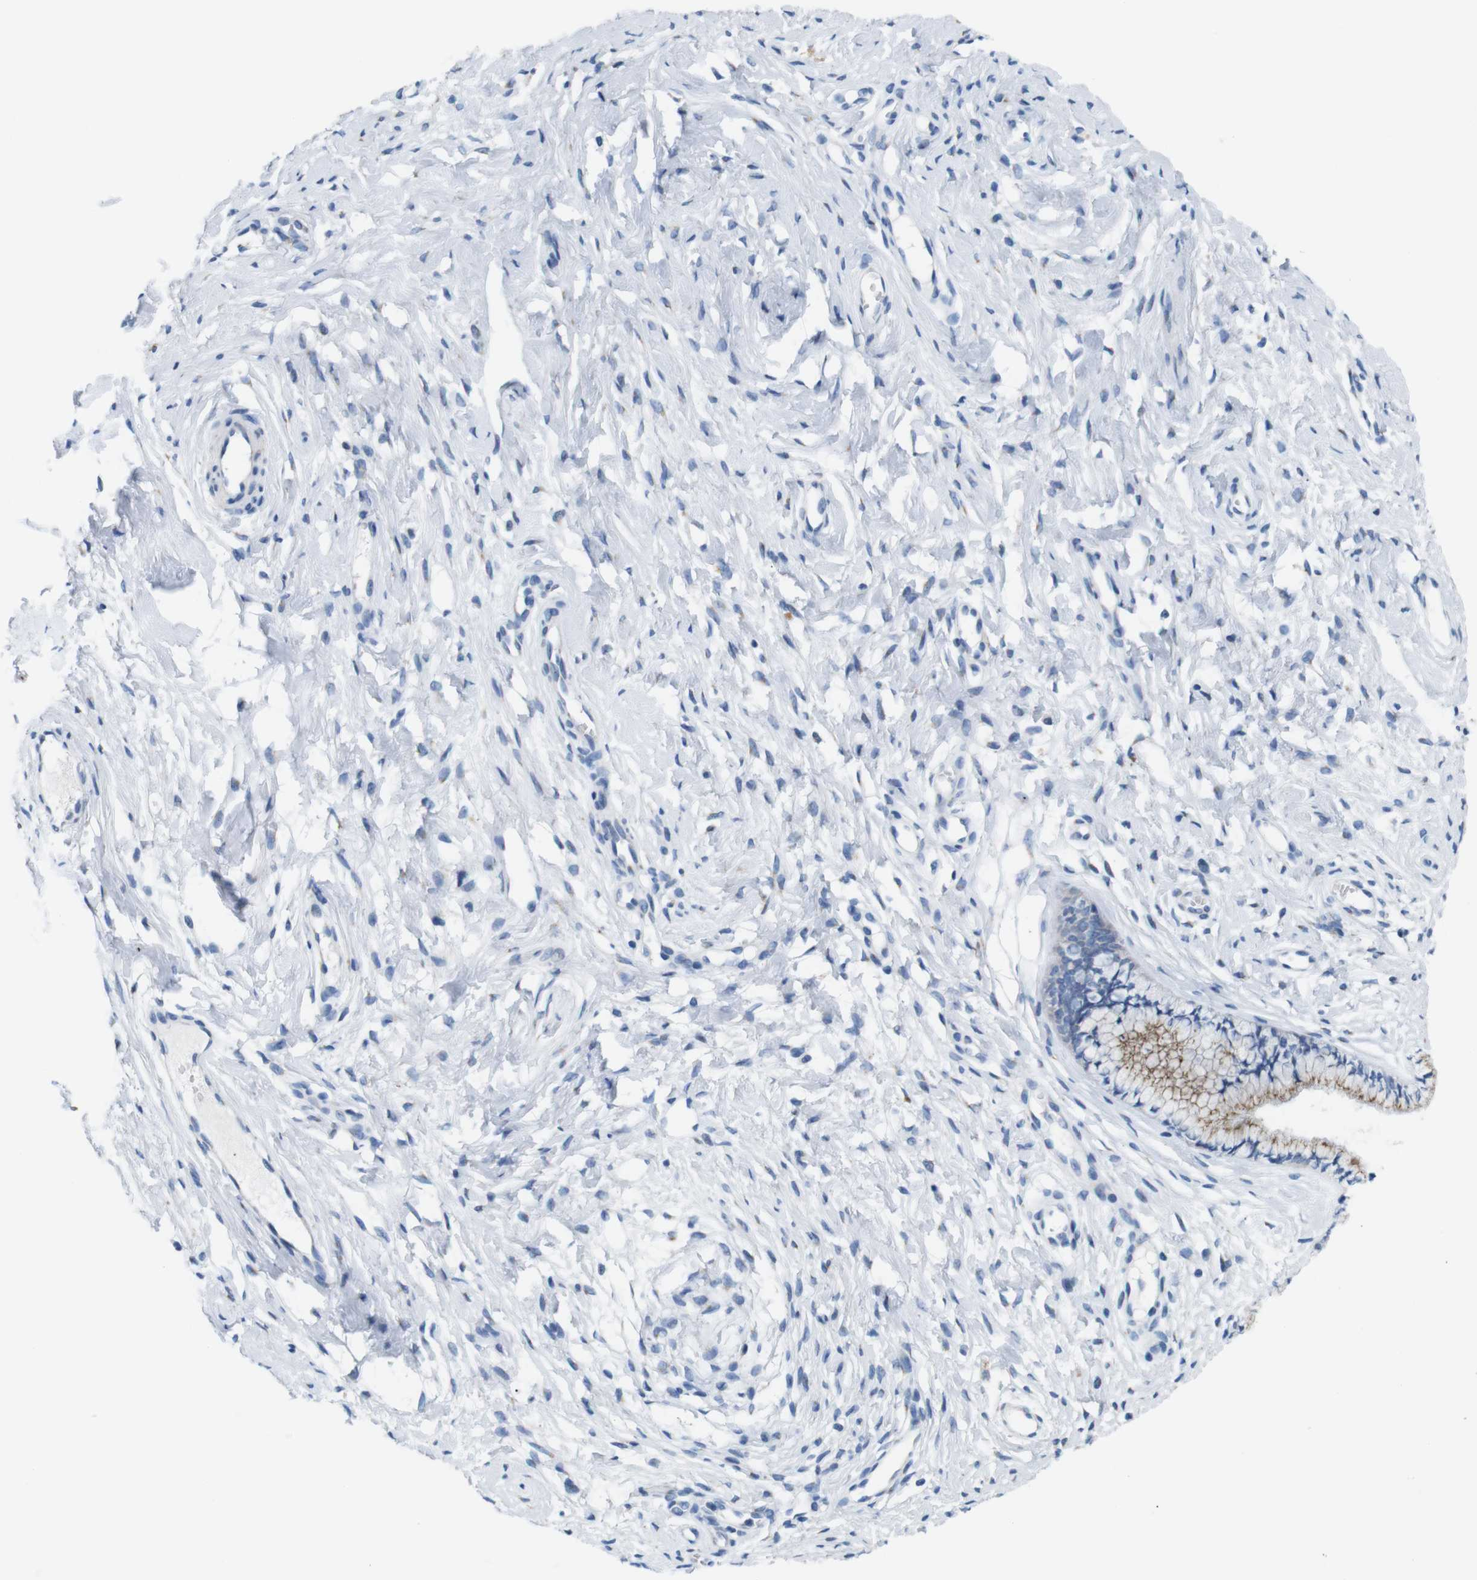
{"staining": {"intensity": "moderate", "quantity": "25%-75%", "location": "cytoplasmic/membranous"}, "tissue": "cervix", "cell_type": "Glandular cells", "image_type": "normal", "snomed": [{"axis": "morphology", "description": "Normal tissue, NOS"}, {"axis": "topography", "description": "Cervix"}], "caption": "This is a photomicrograph of IHC staining of unremarkable cervix, which shows moderate expression in the cytoplasmic/membranous of glandular cells.", "gene": "GOLGA2", "patient": {"sex": "female", "age": 65}}